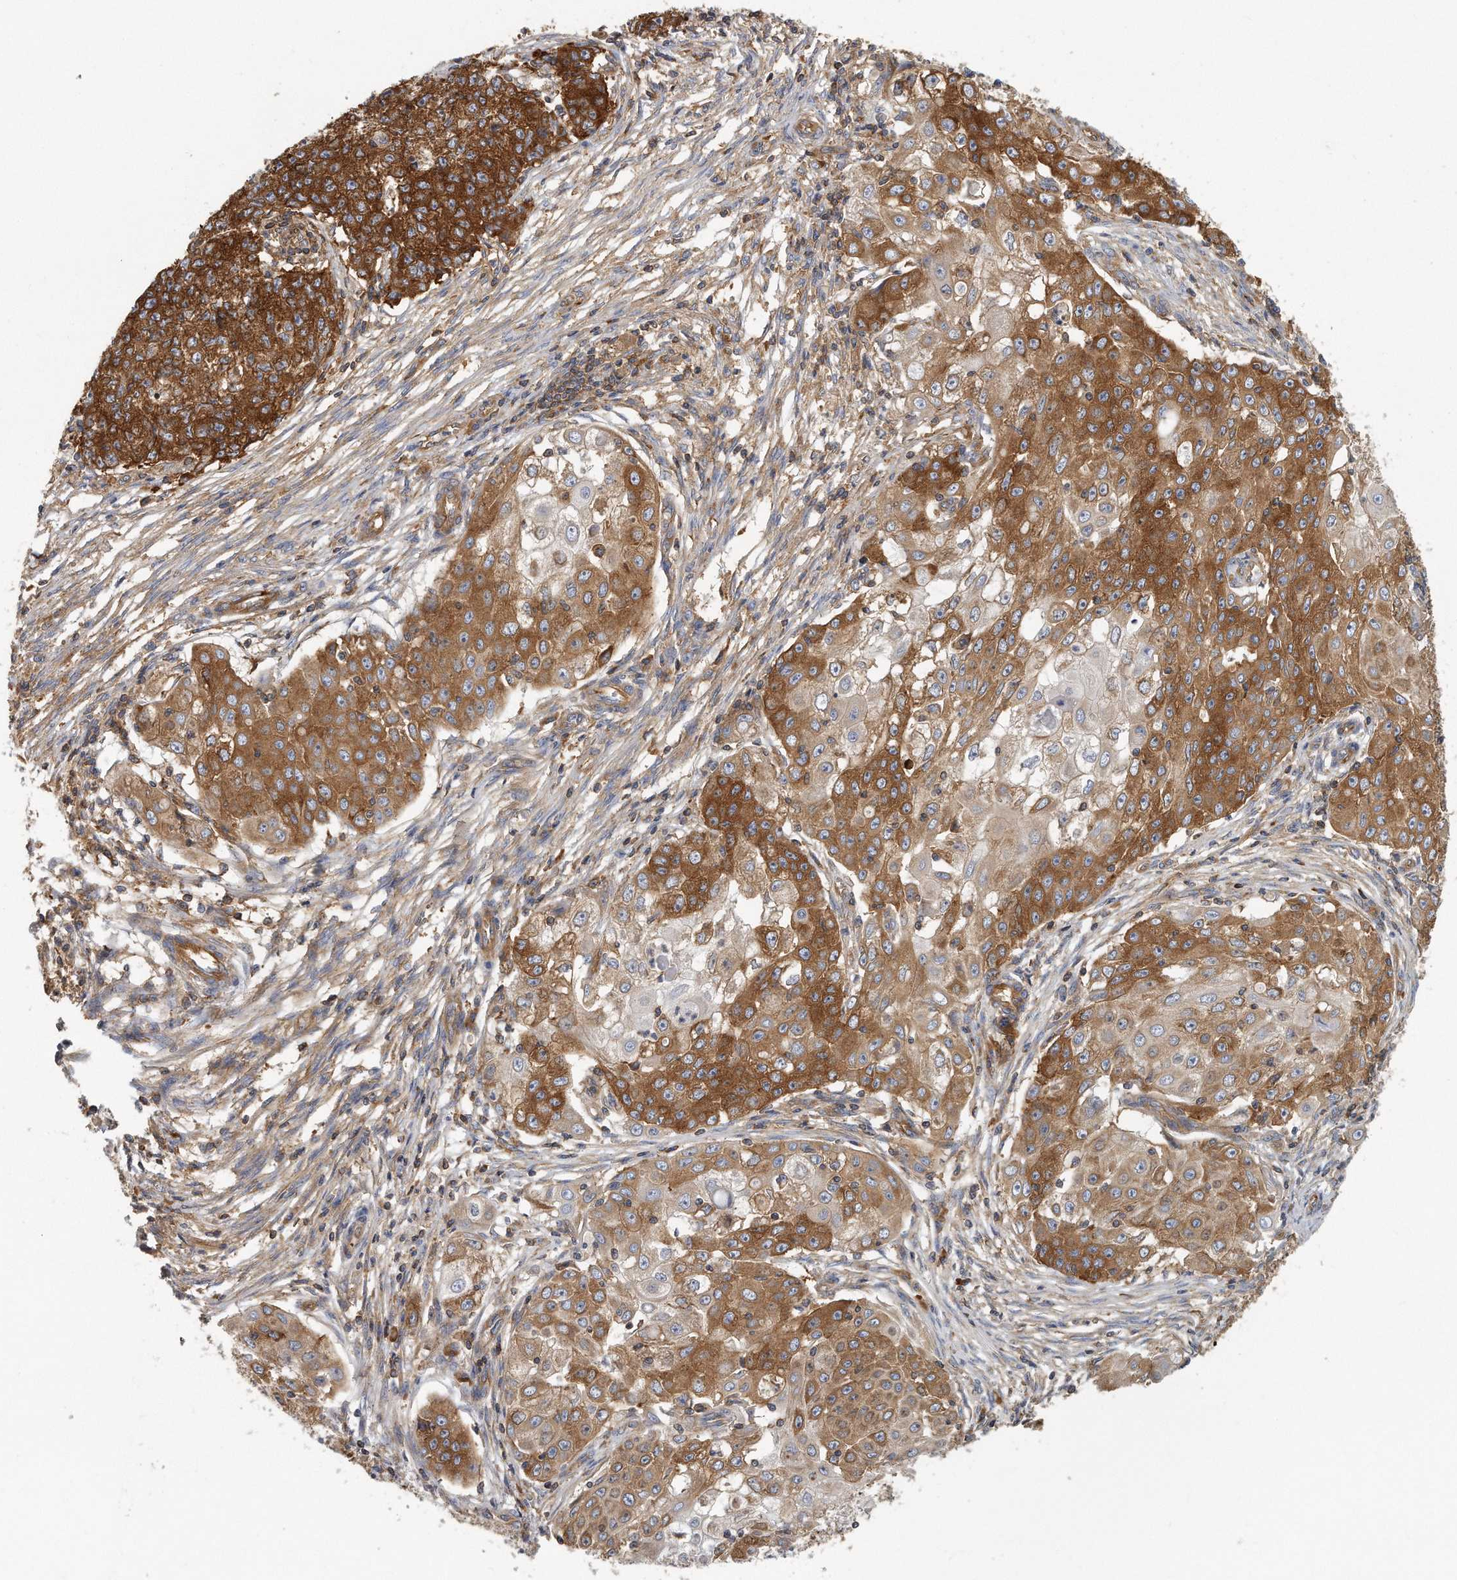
{"staining": {"intensity": "strong", "quantity": "25%-75%", "location": "cytoplasmic/membranous"}, "tissue": "ovarian cancer", "cell_type": "Tumor cells", "image_type": "cancer", "snomed": [{"axis": "morphology", "description": "Carcinoma, endometroid"}, {"axis": "topography", "description": "Ovary"}], "caption": "This micrograph demonstrates immunohistochemistry staining of human ovarian endometroid carcinoma, with high strong cytoplasmic/membranous positivity in about 25%-75% of tumor cells.", "gene": "EIF3I", "patient": {"sex": "female", "age": 42}}